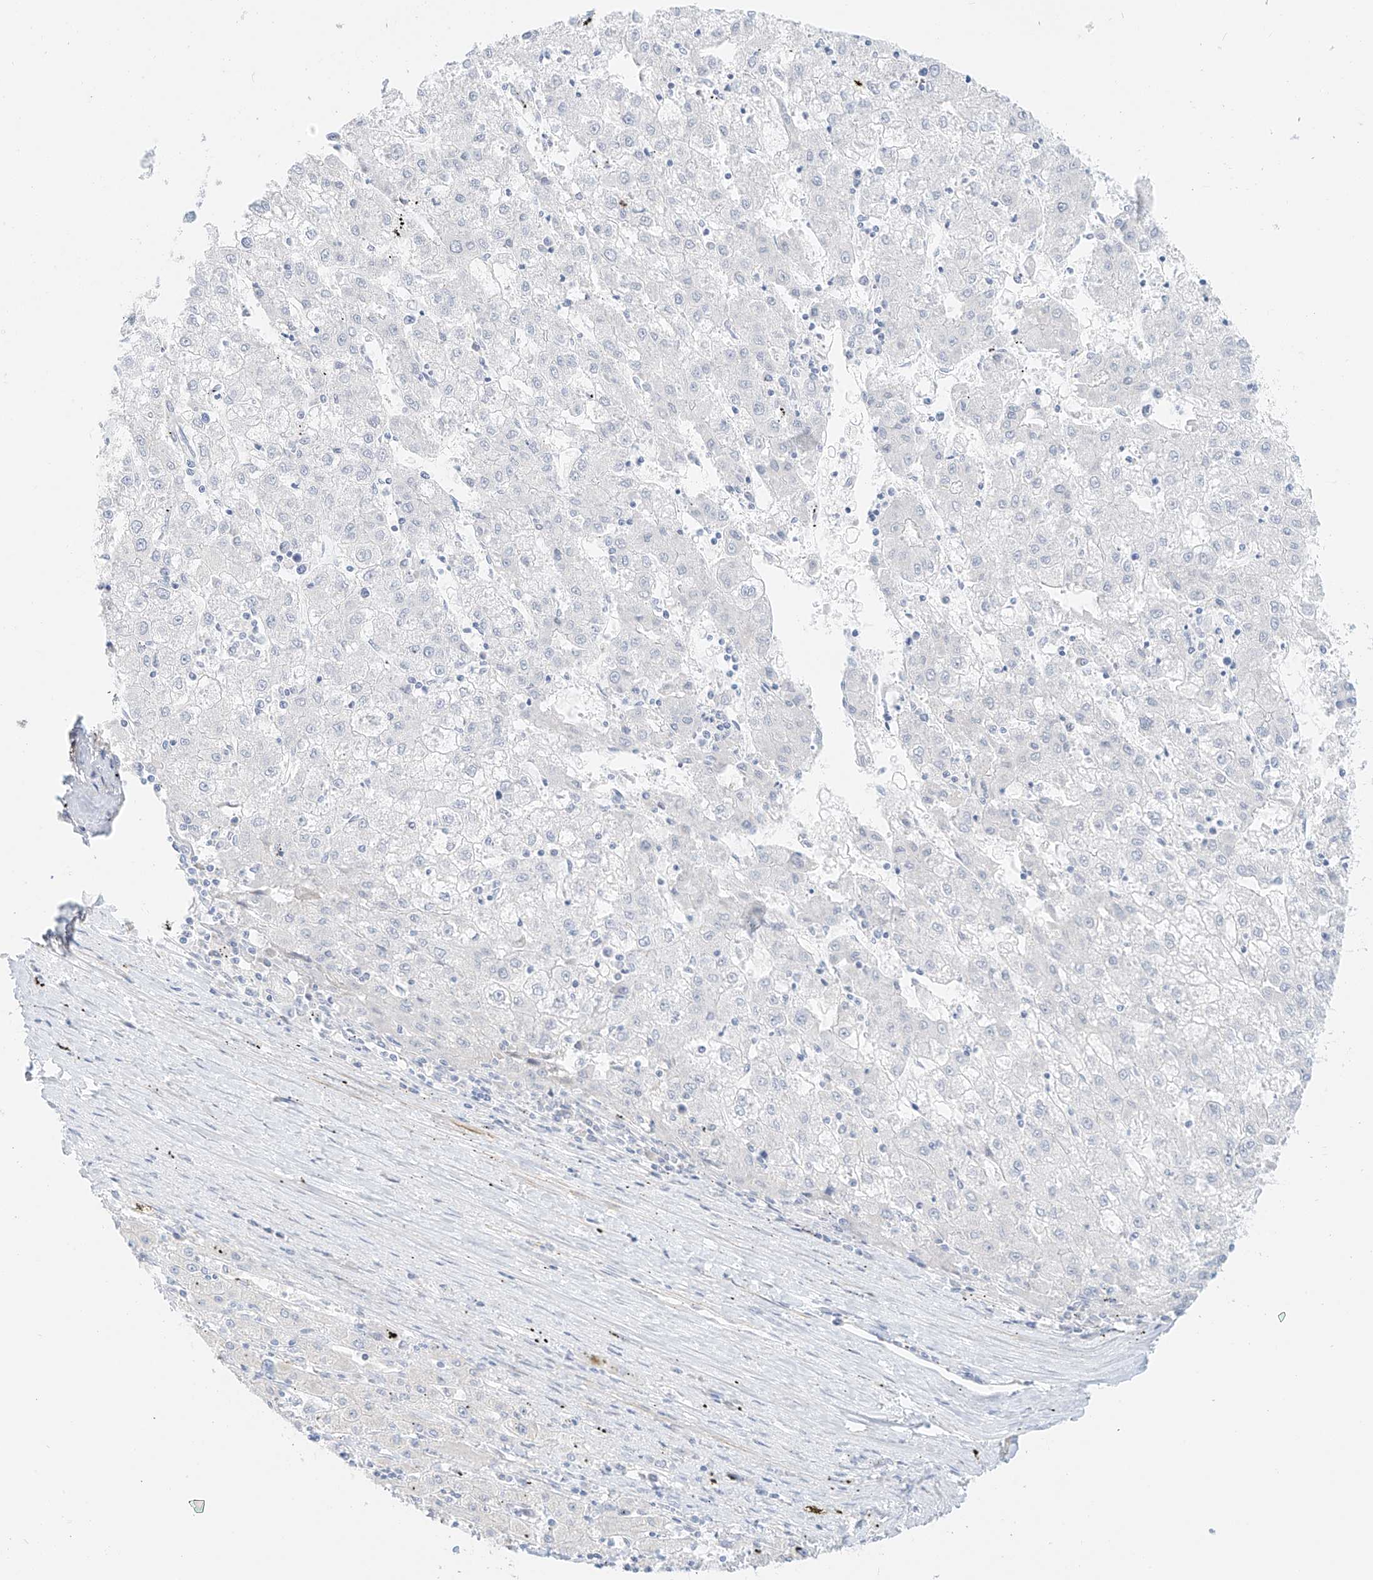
{"staining": {"intensity": "negative", "quantity": "none", "location": "none"}, "tissue": "liver cancer", "cell_type": "Tumor cells", "image_type": "cancer", "snomed": [{"axis": "morphology", "description": "Carcinoma, Hepatocellular, NOS"}, {"axis": "topography", "description": "Liver"}], "caption": "DAB immunohistochemical staining of liver cancer (hepatocellular carcinoma) displays no significant expression in tumor cells.", "gene": "ST3GAL5", "patient": {"sex": "male", "age": 72}}